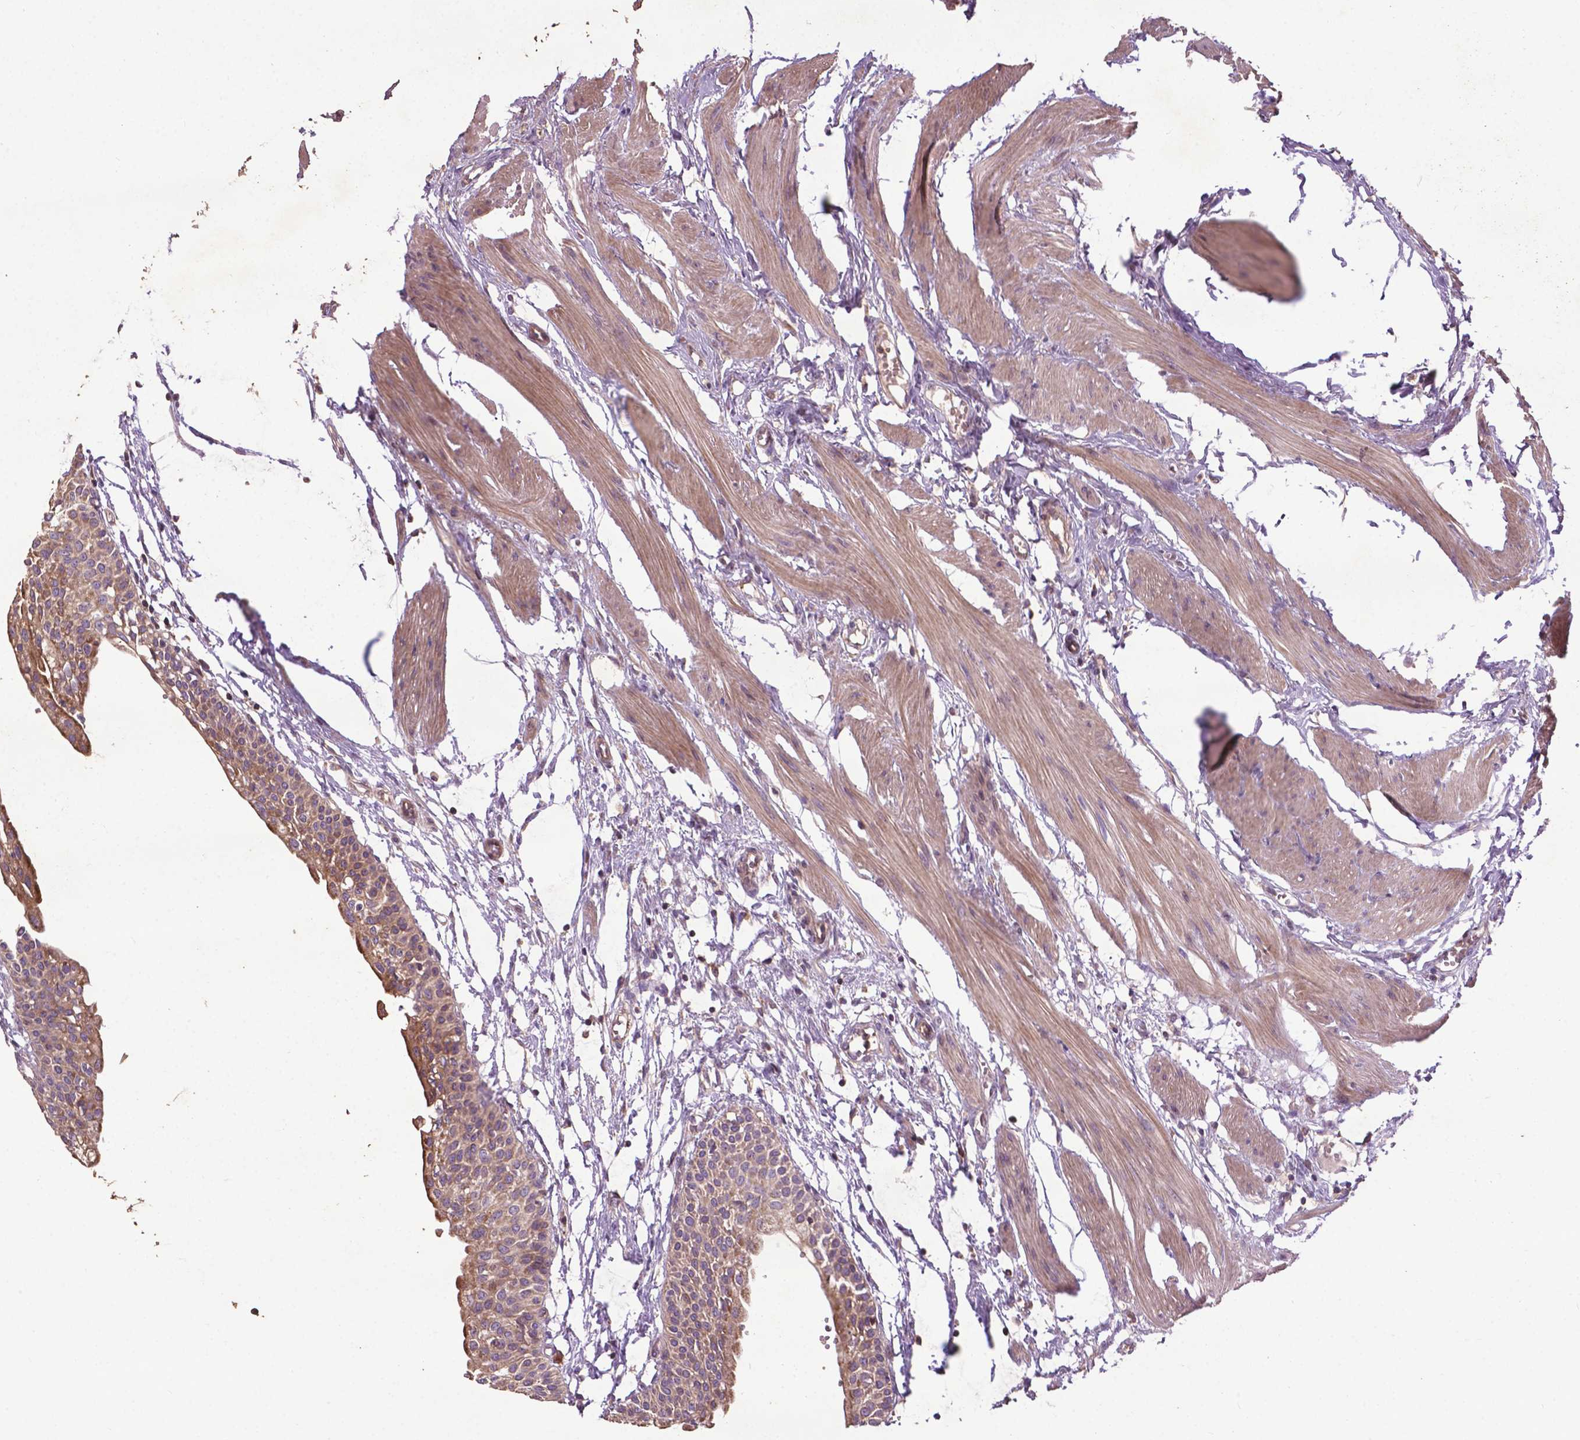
{"staining": {"intensity": "moderate", "quantity": "25%-75%", "location": "cytoplasmic/membranous"}, "tissue": "urinary bladder", "cell_type": "Urothelial cells", "image_type": "normal", "snomed": [{"axis": "morphology", "description": "Normal tissue, NOS"}, {"axis": "topography", "description": "Urinary bladder"}, {"axis": "topography", "description": "Peripheral nerve tissue"}], "caption": "Urinary bladder stained with DAB (3,3'-diaminobenzidine) immunohistochemistry (IHC) reveals medium levels of moderate cytoplasmic/membranous expression in approximately 25%-75% of urothelial cells.", "gene": "SPNS2", "patient": {"sex": "male", "age": 55}}